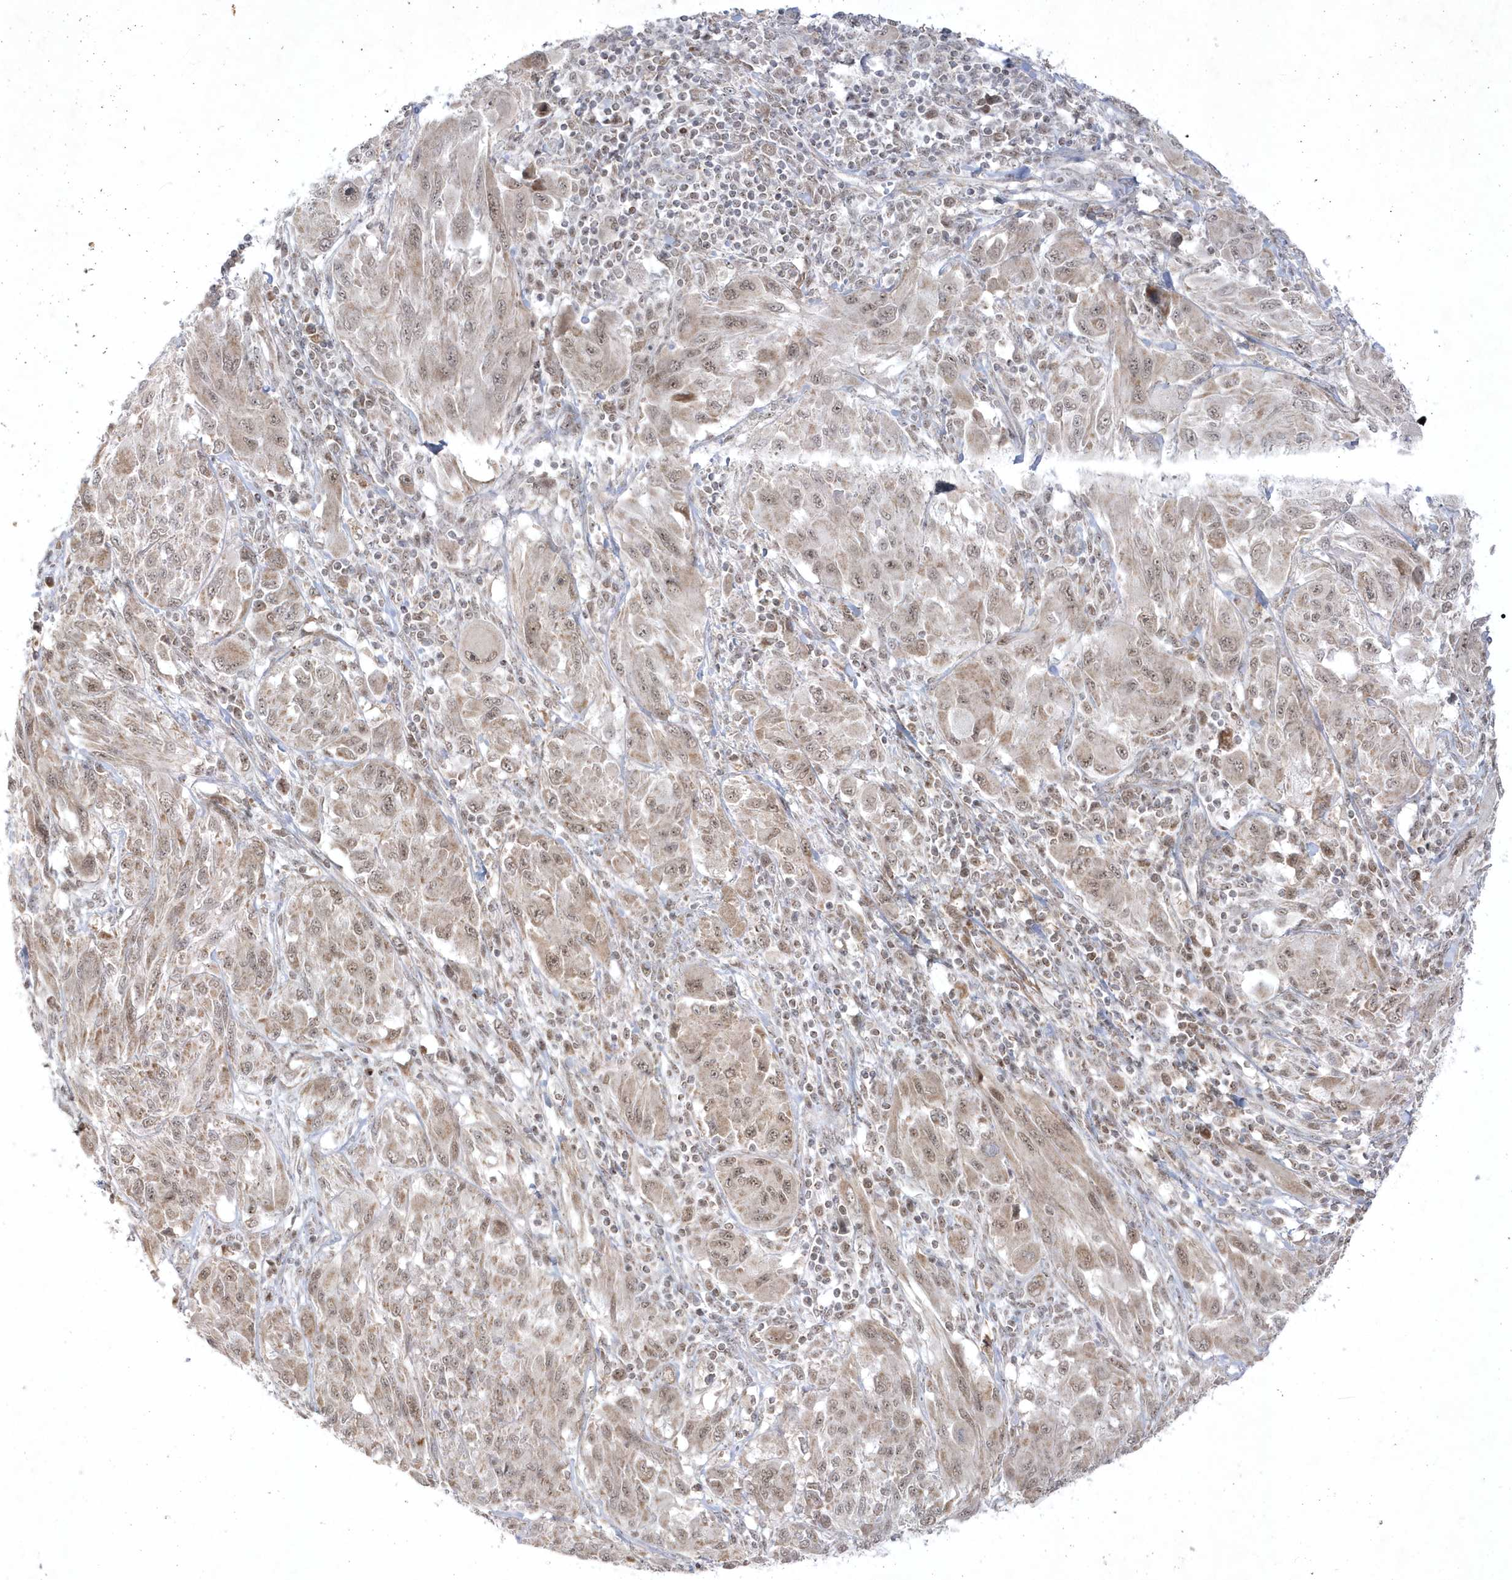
{"staining": {"intensity": "weak", "quantity": ">75%", "location": "nuclear"}, "tissue": "melanoma", "cell_type": "Tumor cells", "image_type": "cancer", "snomed": [{"axis": "morphology", "description": "Malignant melanoma, NOS"}, {"axis": "topography", "description": "Skin"}], "caption": "This is a histology image of immunohistochemistry (IHC) staining of malignant melanoma, which shows weak expression in the nuclear of tumor cells.", "gene": "CPSF3", "patient": {"sex": "female", "age": 91}}